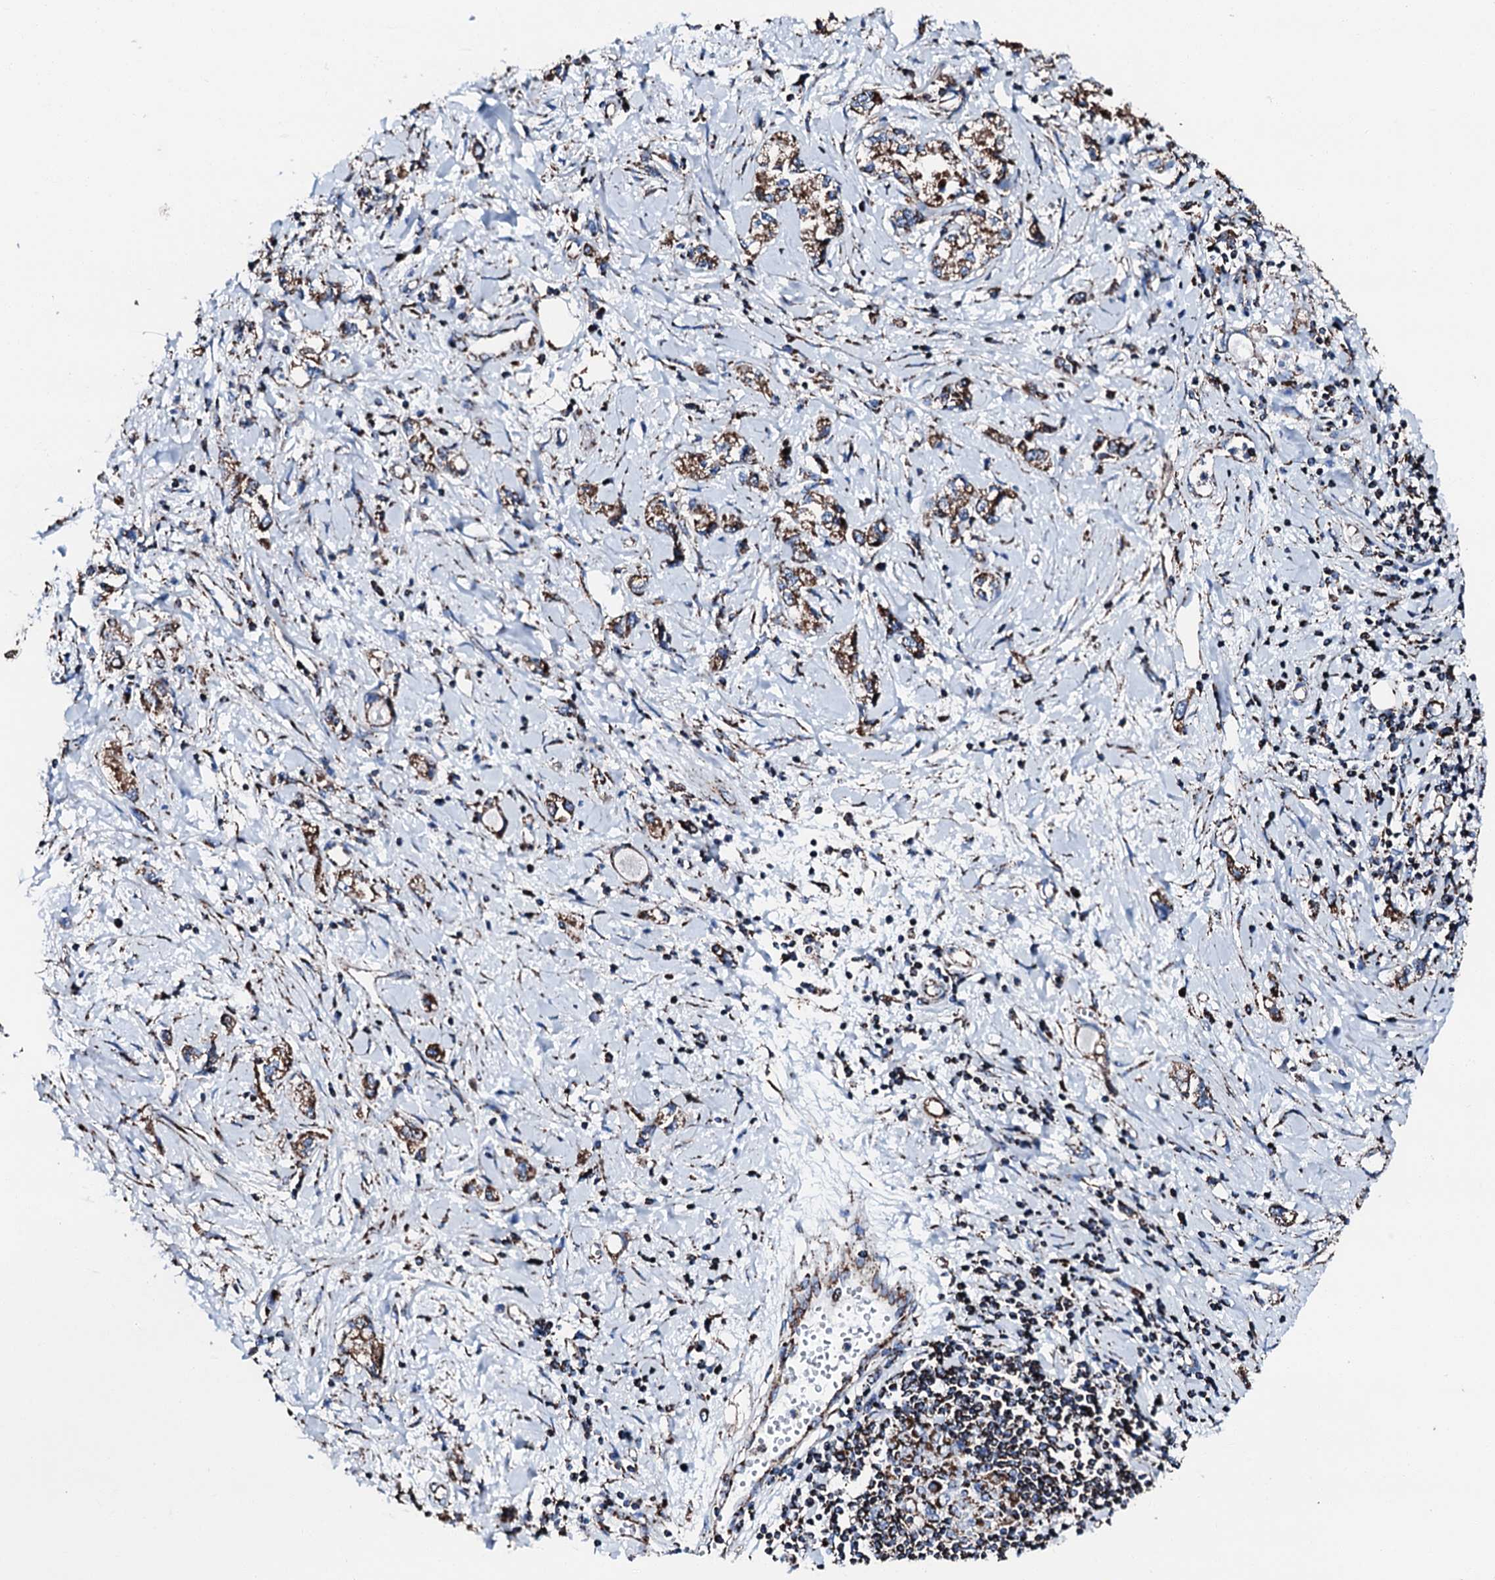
{"staining": {"intensity": "strong", "quantity": ">75%", "location": "cytoplasmic/membranous"}, "tissue": "stomach cancer", "cell_type": "Tumor cells", "image_type": "cancer", "snomed": [{"axis": "morphology", "description": "Adenocarcinoma, NOS"}, {"axis": "topography", "description": "Stomach"}], "caption": "Human stomach adenocarcinoma stained for a protein (brown) displays strong cytoplasmic/membranous positive positivity in about >75% of tumor cells.", "gene": "HADH", "patient": {"sex": "female", "age": 76}}